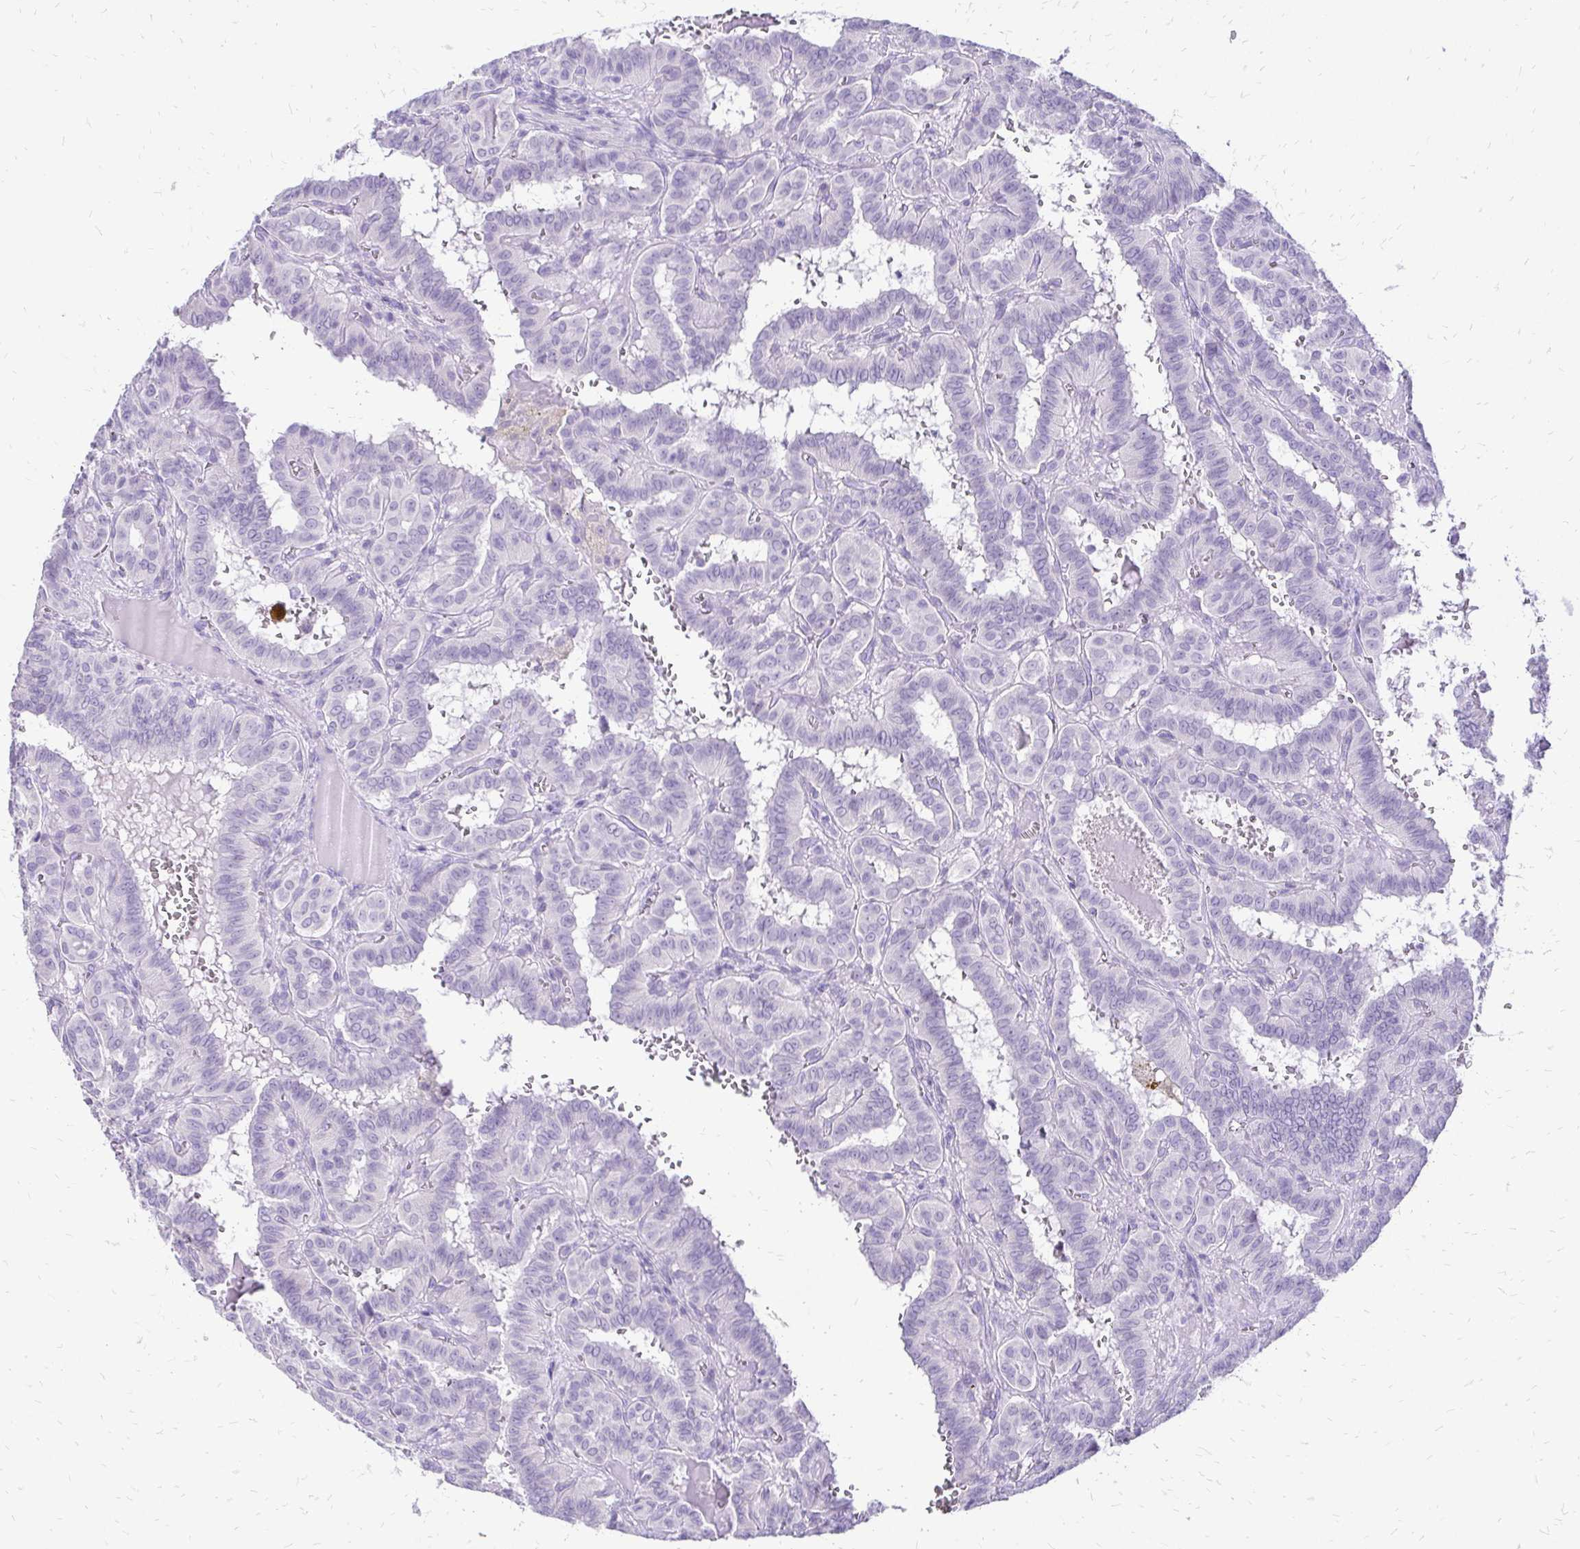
{"staining": {"intensity": "negative", "quantity": "none", "location": "none"}, "tissue": "thyroid cancer", "cell_type": "Tumor cells", "image_type": "cancer", "snomed": [{"axis": "morphology", "description": "Papillary adenocarcinoma, NOS"}, {"axis": "topography", "description": "Thyroid gland"}], "caption": "This is an IHC photomicrograph of papillary adenocarcinoma (thyroid). There is no positivity in tumor cells.", "gene": "SLC32A1", "patient": {"sex": "female", "age": 21}}